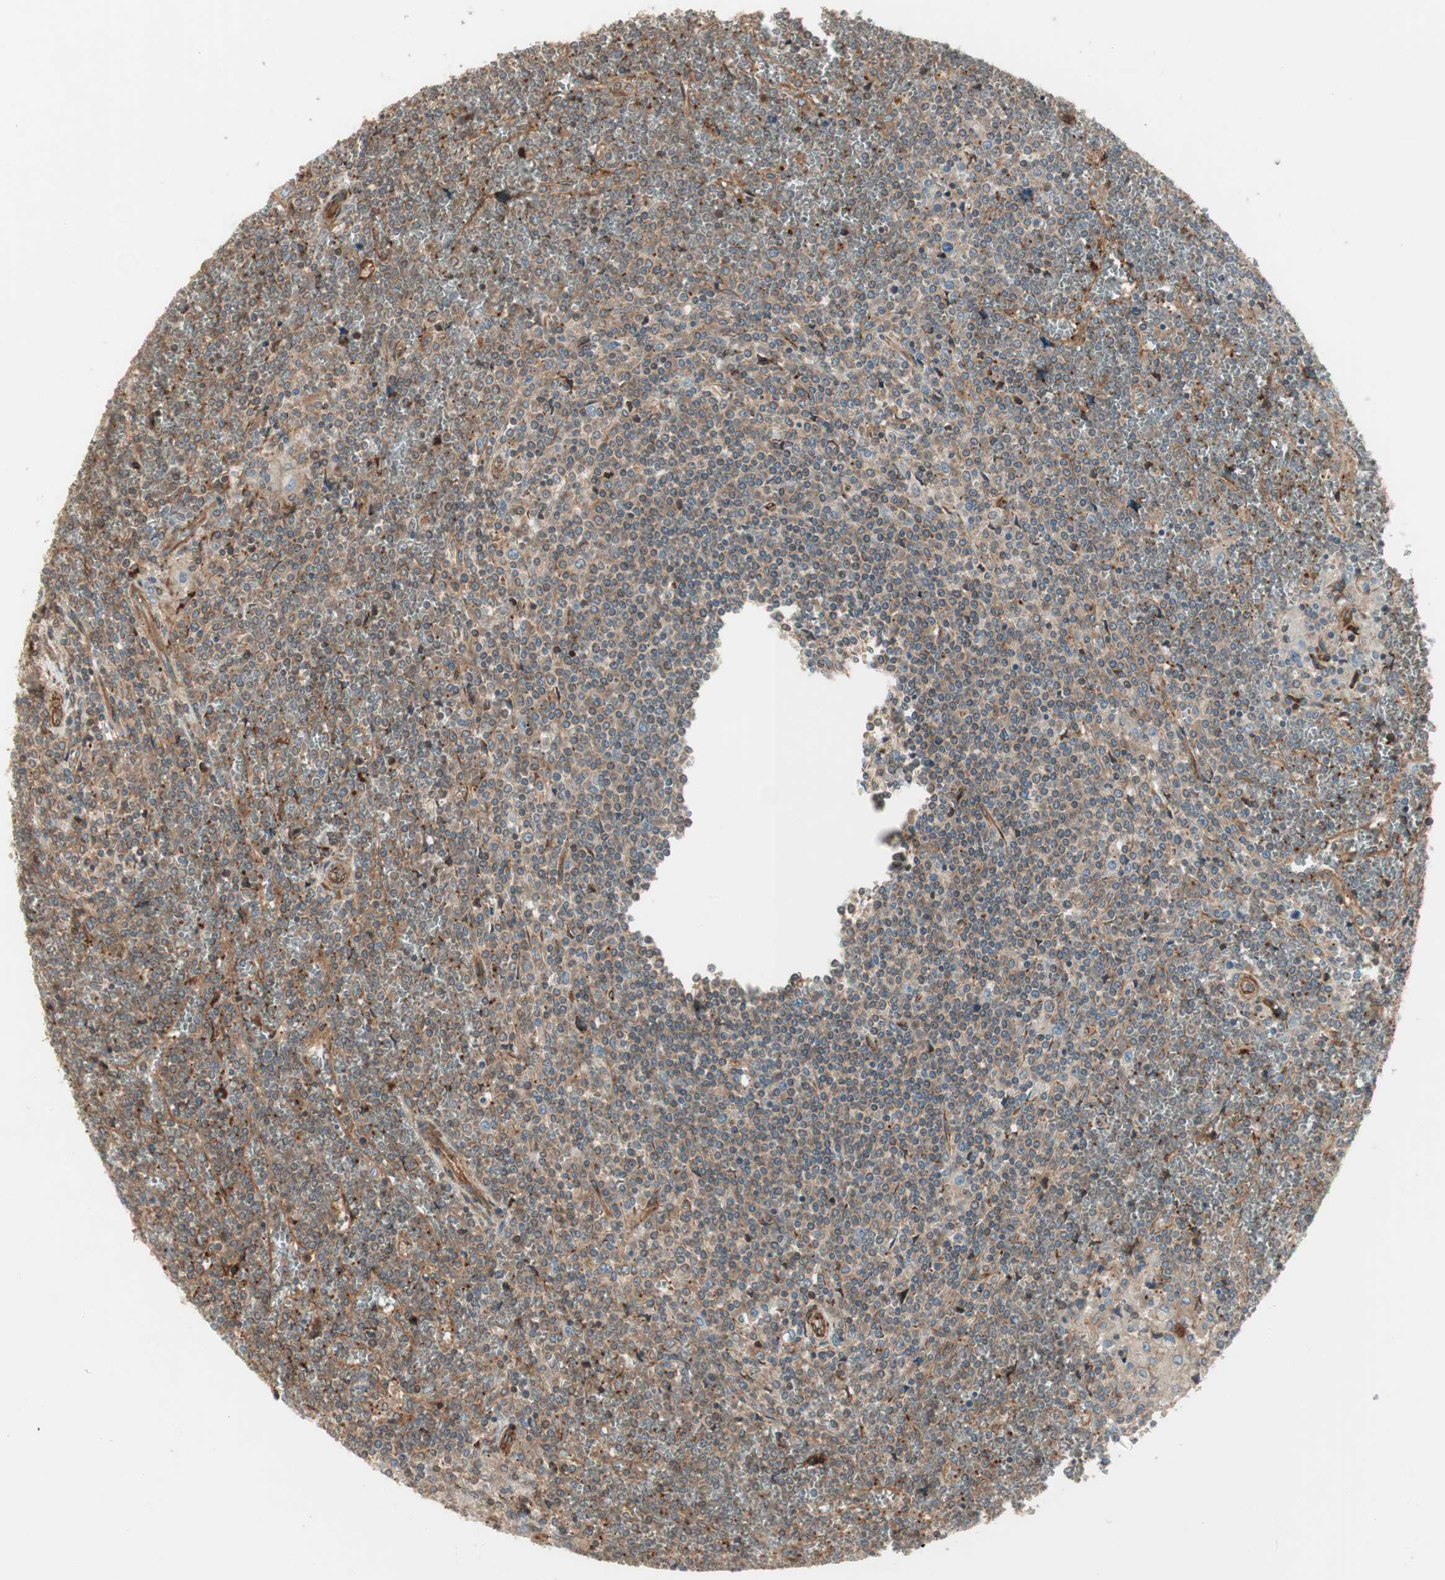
{"staining": {"intensity": "weak", "quantity": ">75%", "location": "cytoplasmic/membranous"}, "tissue": "lymphoma", "cell_type": "Tumor cells", "image_type": "cancer", "snomed": [{"axis": "morphology", "description": "Malignant lymphoma, non-Hodgkin's type, Low grade"}, {"axis": "topography", "description": "Spleen"}], "caption": "Malignant lymphoma, non-Hodgkin's type (low-grade) stained for a protein (brown) exhibits weak cytoplasmic/membranous positive staining in about >75% of tumor cells.", "gene": "PRKG1", "patient": {"sex": "female", "age": 19}}